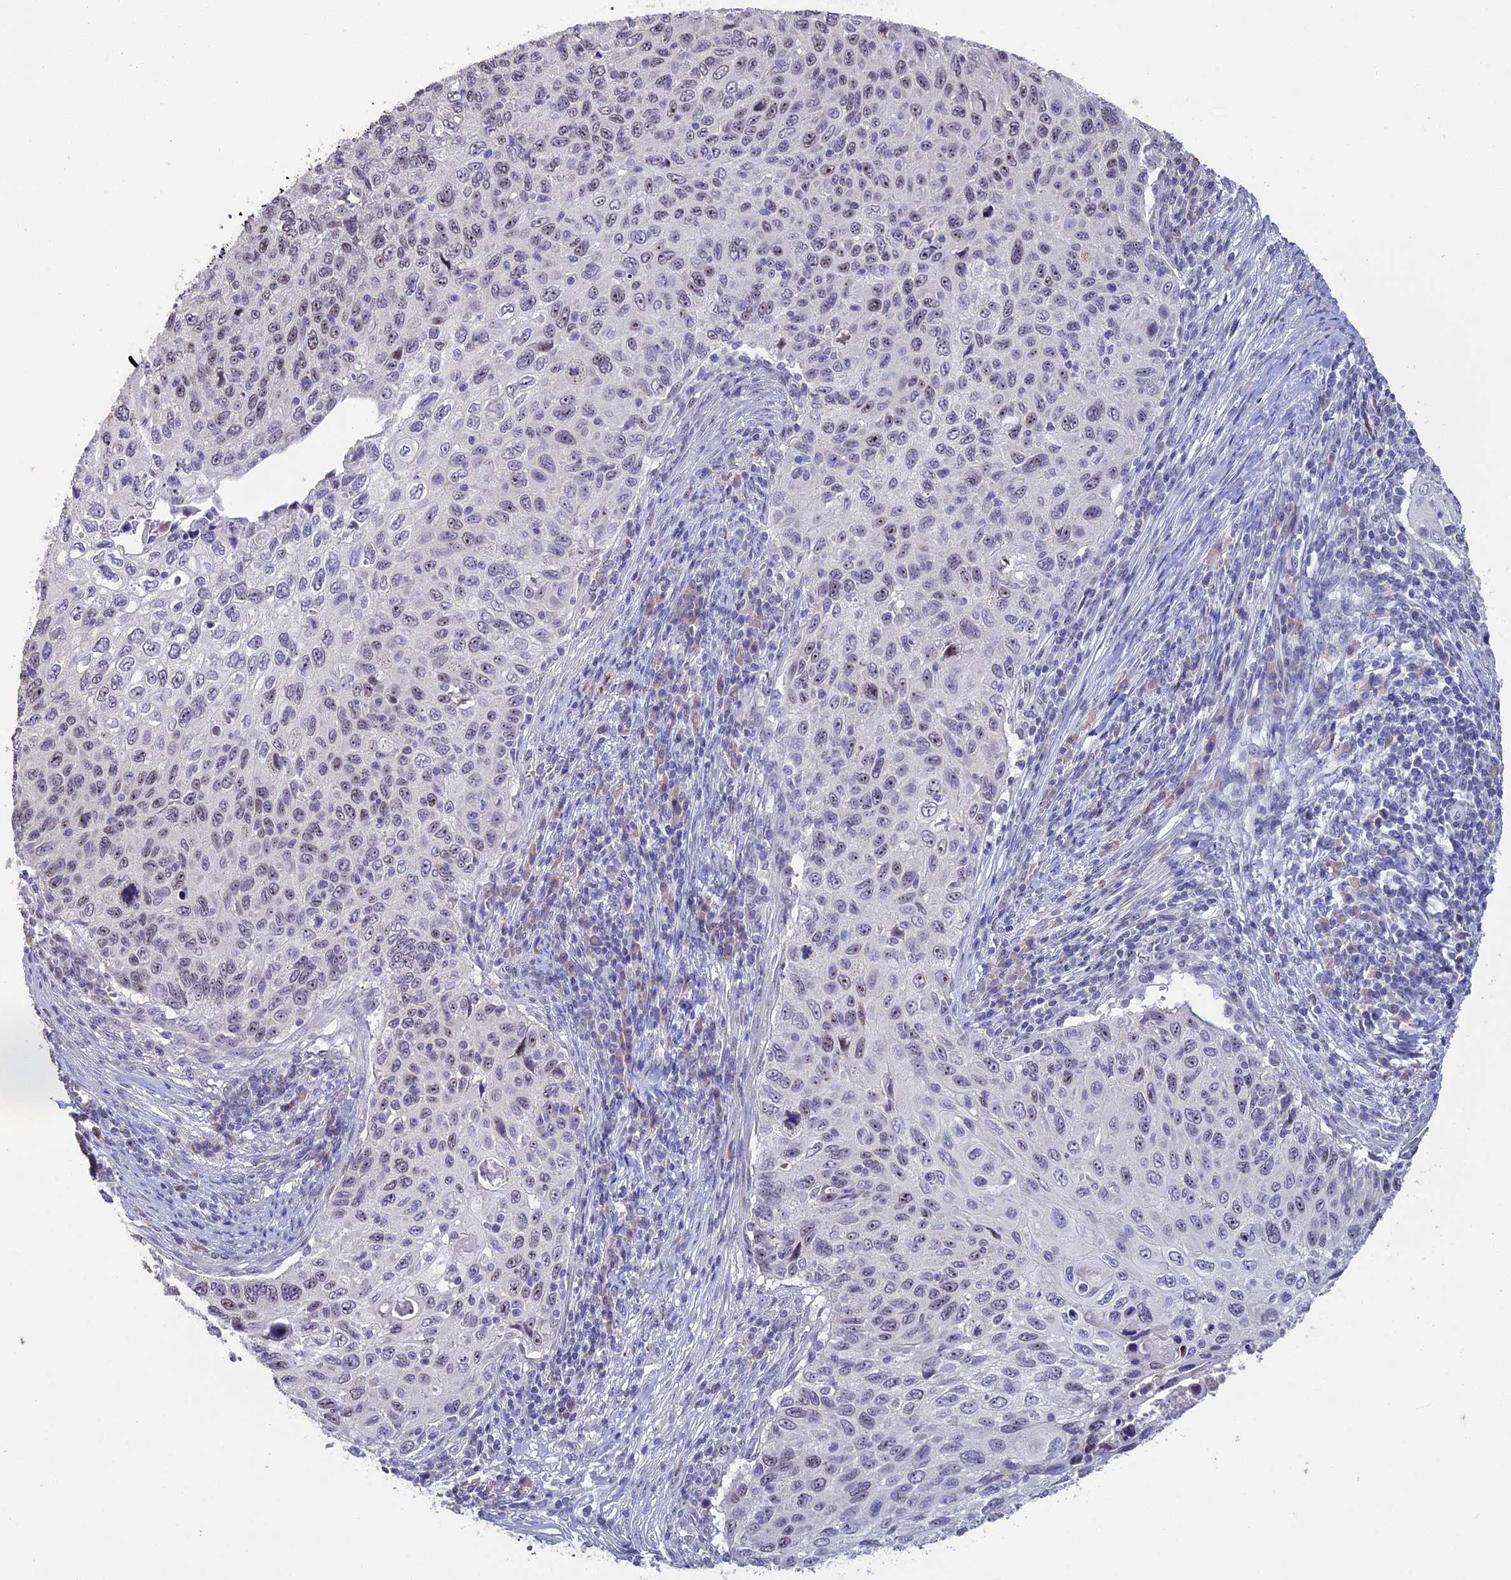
{"staining": {"intensity": "weak", "quantity": "25%-75%", "location": "nuclear"}, "tissue": "cervical cancer", "cell_type": "Tumor cells", "image_type": "cancer", "snomed": [{"axis": "morphology", "description": "Squamous cell carcinoma, NOS"}, {"axis": "topography", "description": "Cervix"}], "caption": "This histopathology image shows IHC staining of cervical cancer, with low weak nuclear expression in about 25%-75% of tumor cells.", "gene": "KNOP1", "patient": {"sex": "female", "age": 70}}